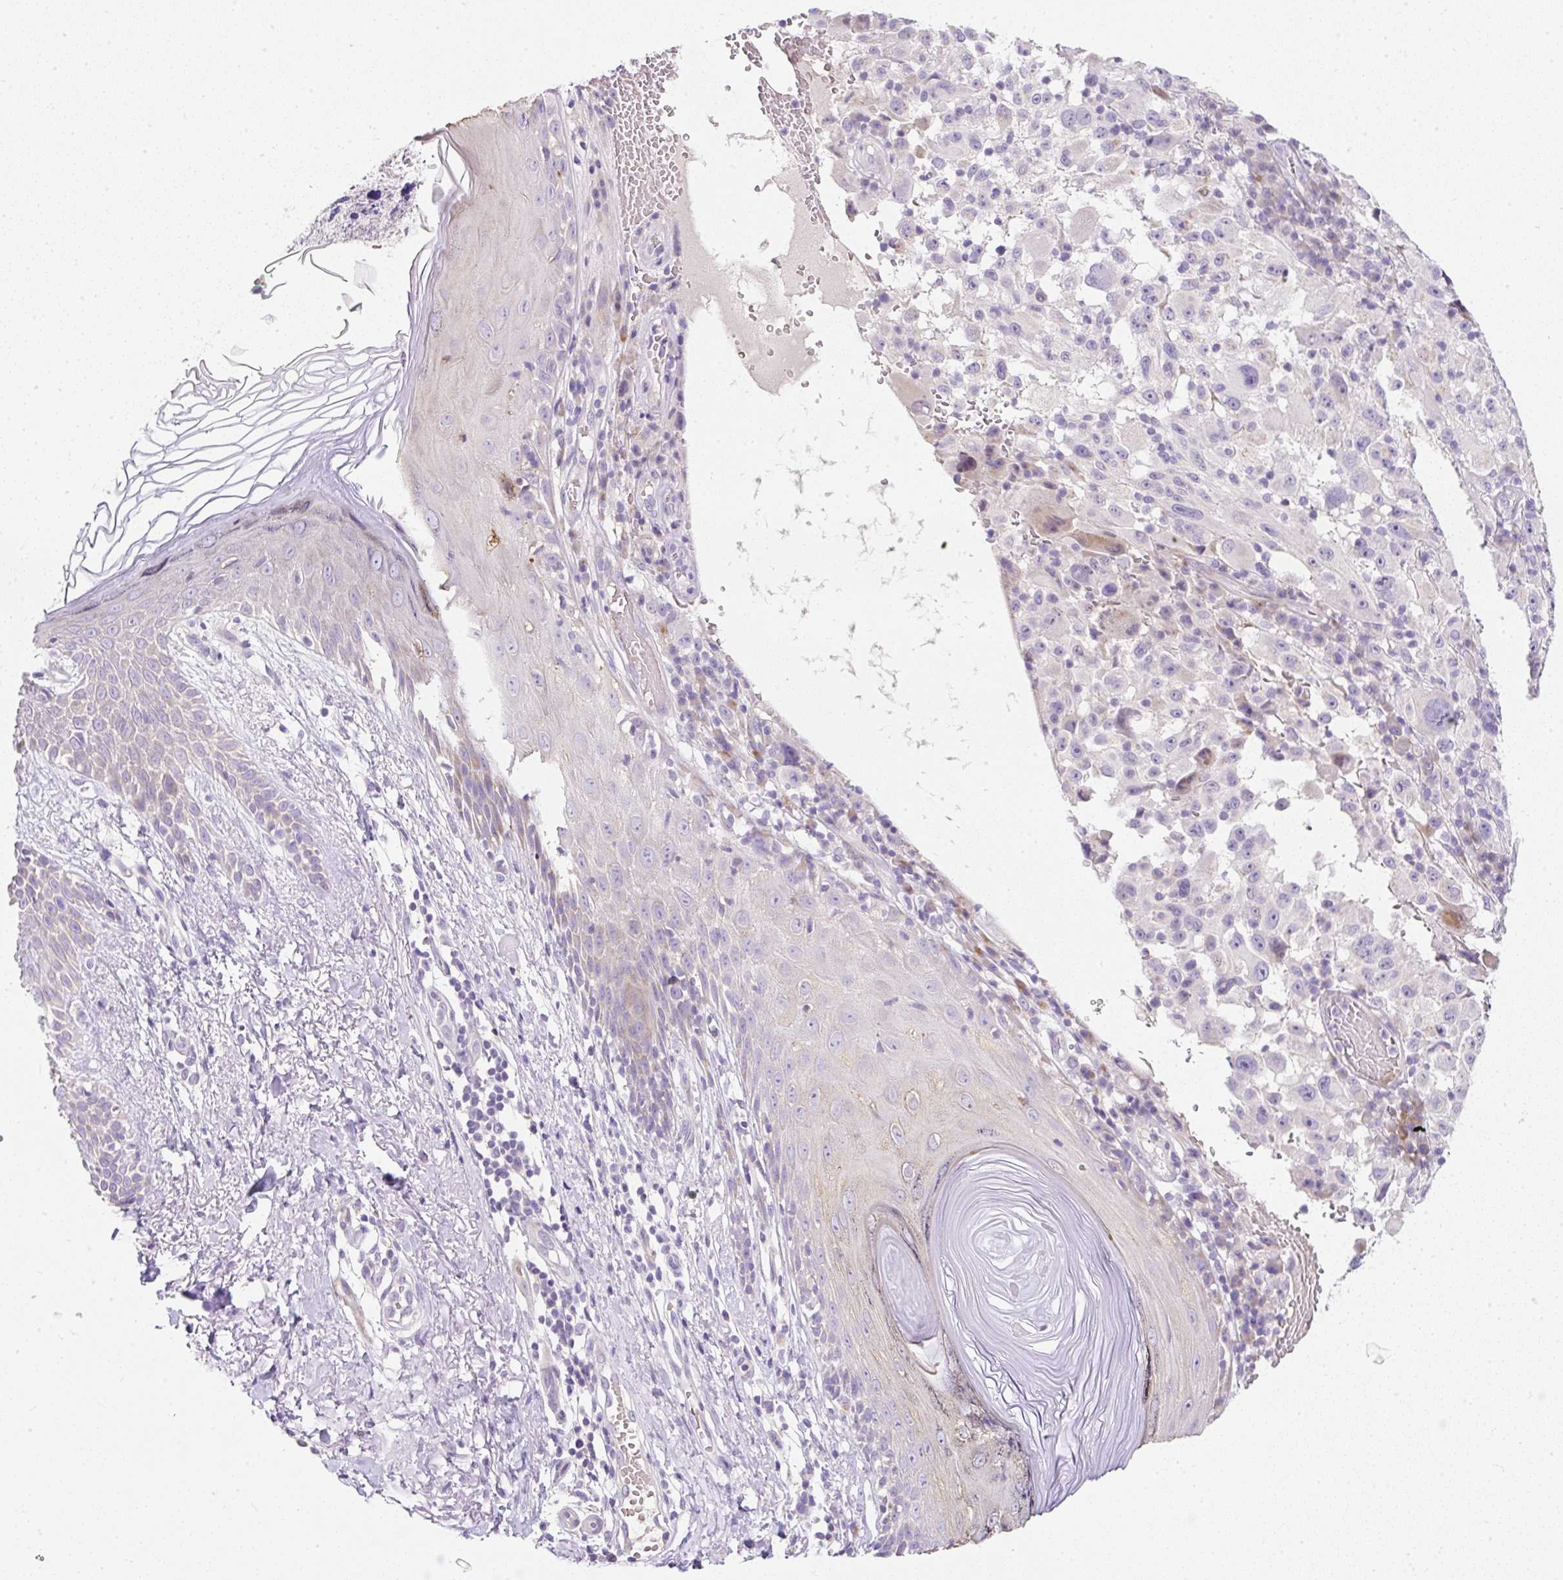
{"staining": {"intensity": "negative", "quantity": "none", "location": "none"}, "tissue": "melanoma", "cell_type": "Tumor cells", "image_type": "cancer", "snomed": [{"axis": "morphology", "description": "Malignant melanoma, NOS"}, {"axis": "topography", "description": "Skin"}], "caption": "Protein analysis of malignant melanoma demonstrates no significant positivity in tumor cells. (Stains: DAB (3,3'-diaminobenzidine) immunohistochemistry (IHC) with hematoxylin counter stain, Microscopy: brightfield microscopy at high magnification).", "gene": "DTX4", "patient": {"sex": "female", "age": 71}}